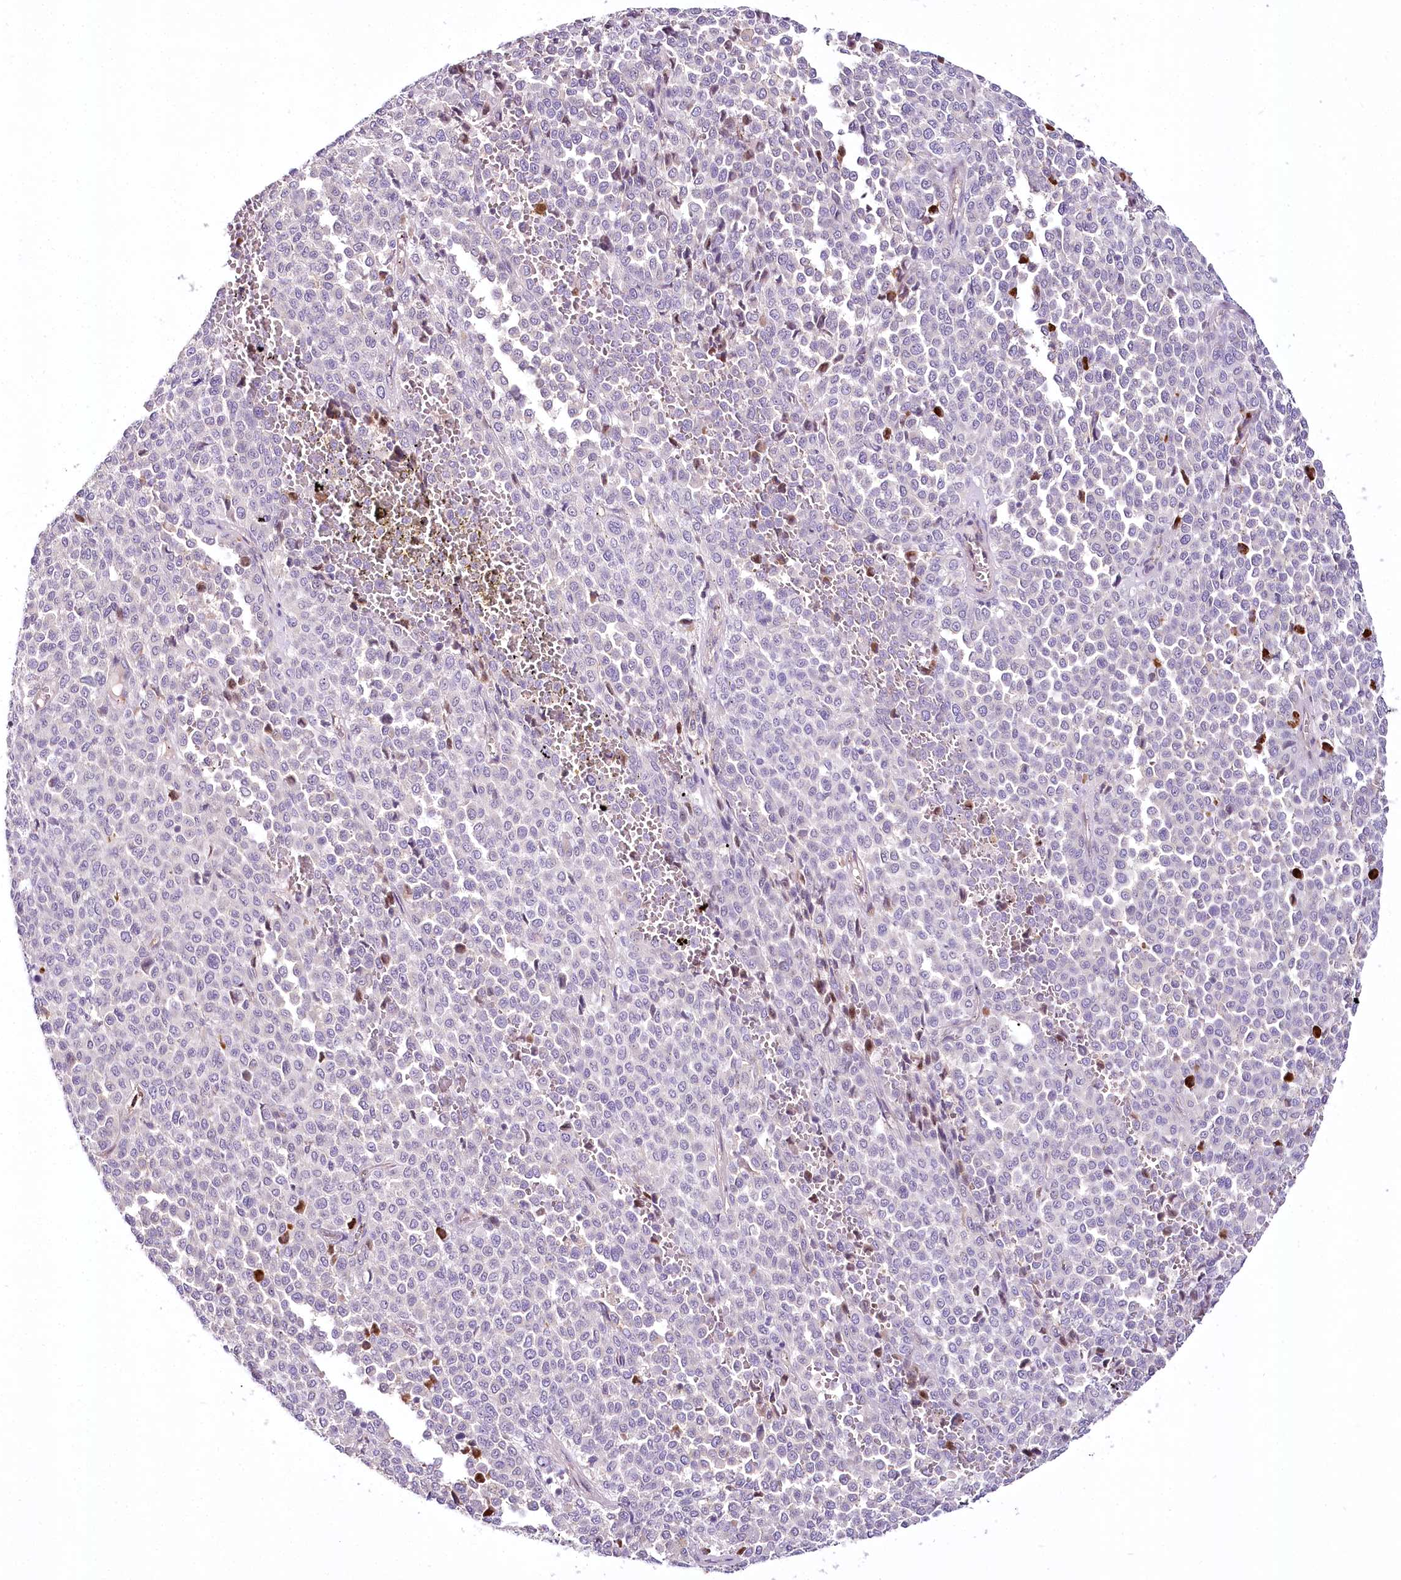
{"staining": {"intensity": "negative", "quantity": "none", "location": "none"}, "tissue": "melanoma", "cell_type": "Tumor cells", "image_type": "cancer", "snomed": [{"axis": "morphology", "description": "Malignant melanoma, Metastatic site"}, {"axis": "topography", "description": "Pancreas"}], "caption": "The photomicrograph demonstrates no staining of tumor cells in melanoma.", "gene": "VWA5A", "patient": {"sex": "female", "age": 30}}